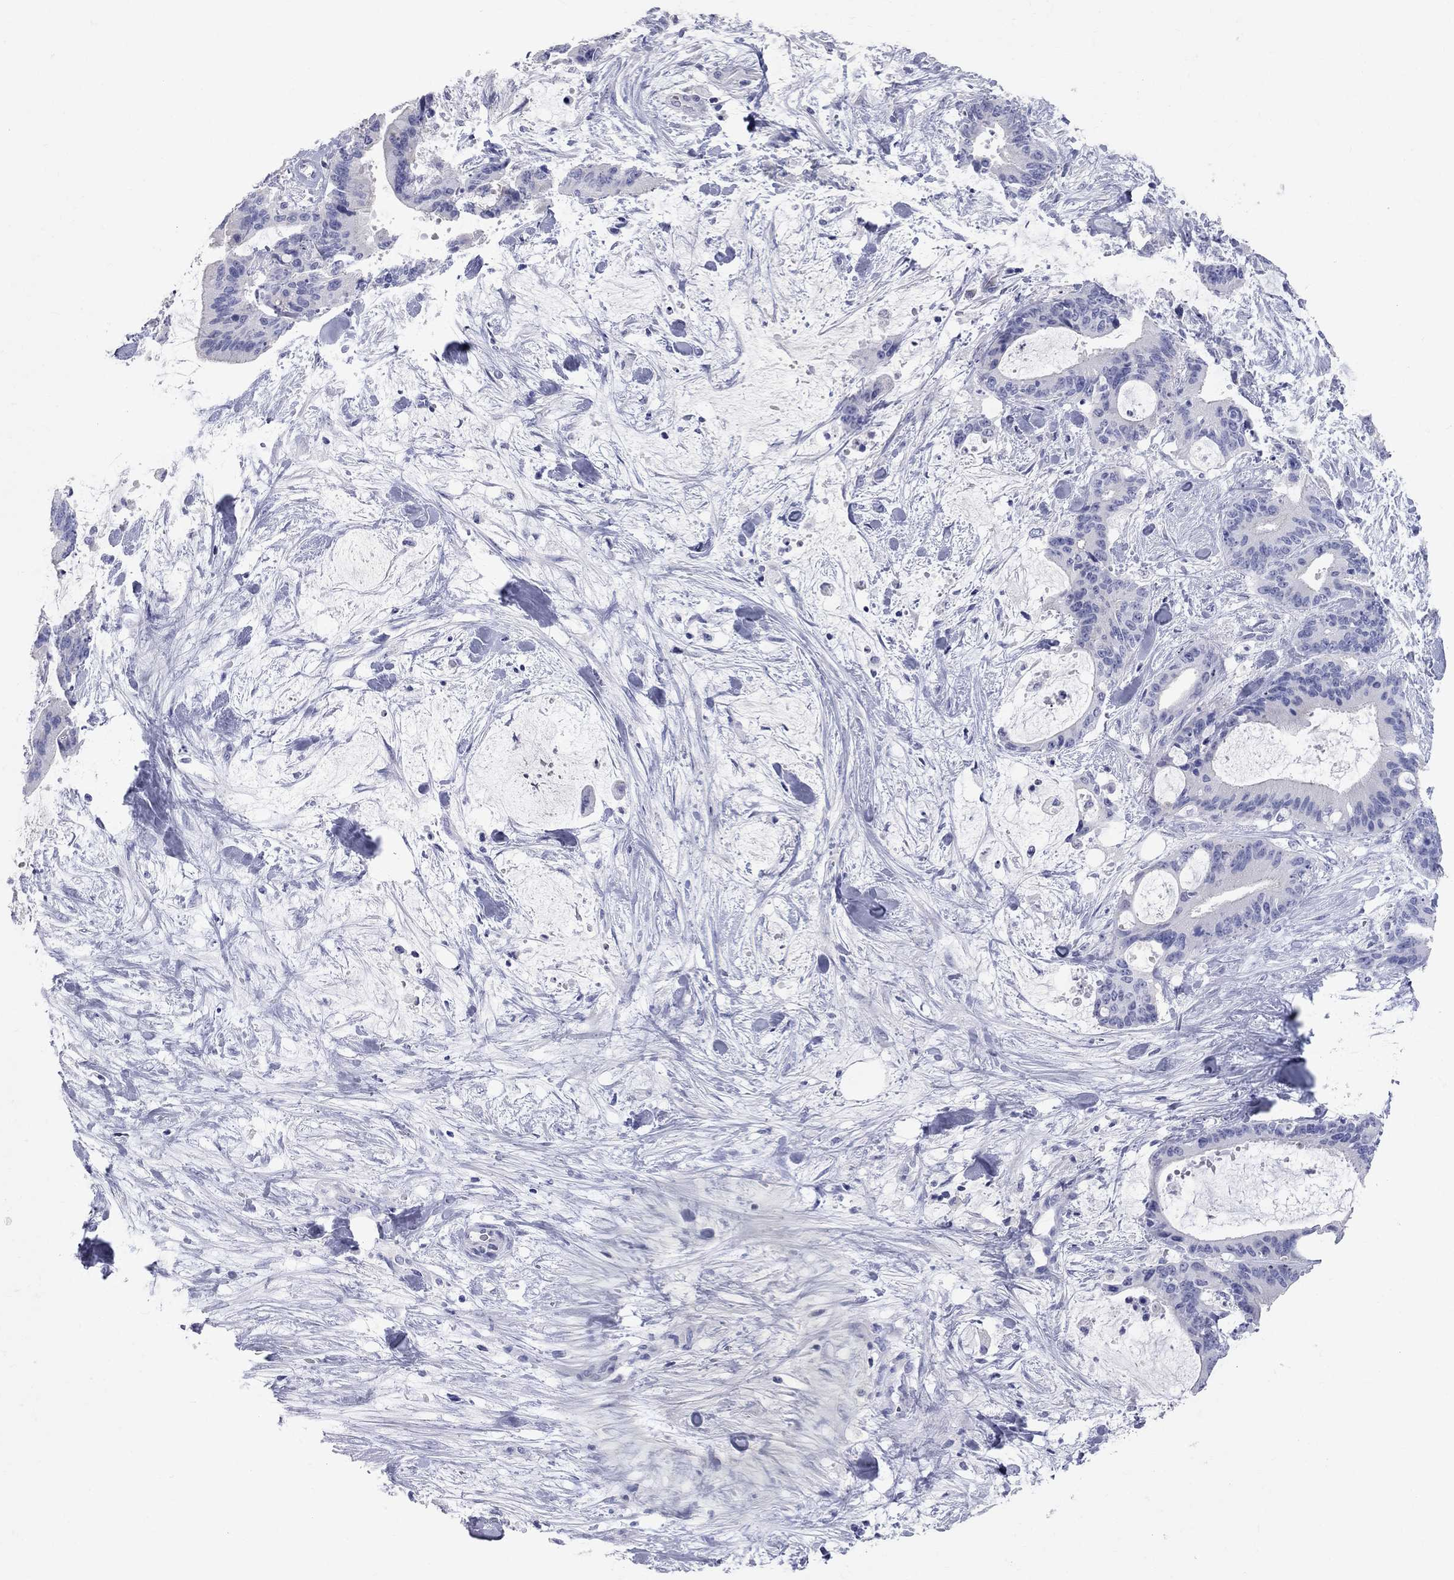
{"staining": {"intensity": "negative", "quantity": "none", "location": "none"}, "tissue": "liver cancer", "cell_type": "Tumor cells", "image_type": "cancer", "snomed": [{"axis": "morphology", "description": "Cholangiocarcinoma"}, {"axis": "topography", "description": "Liver"}], "caption": "IHC micrograph of cholangiocarcinoma (liver) stained for a protein (brown), which shows no positivity in tumor cells.", "gene": "AOX1", "patient": {"sex": "female", "age": 73}}